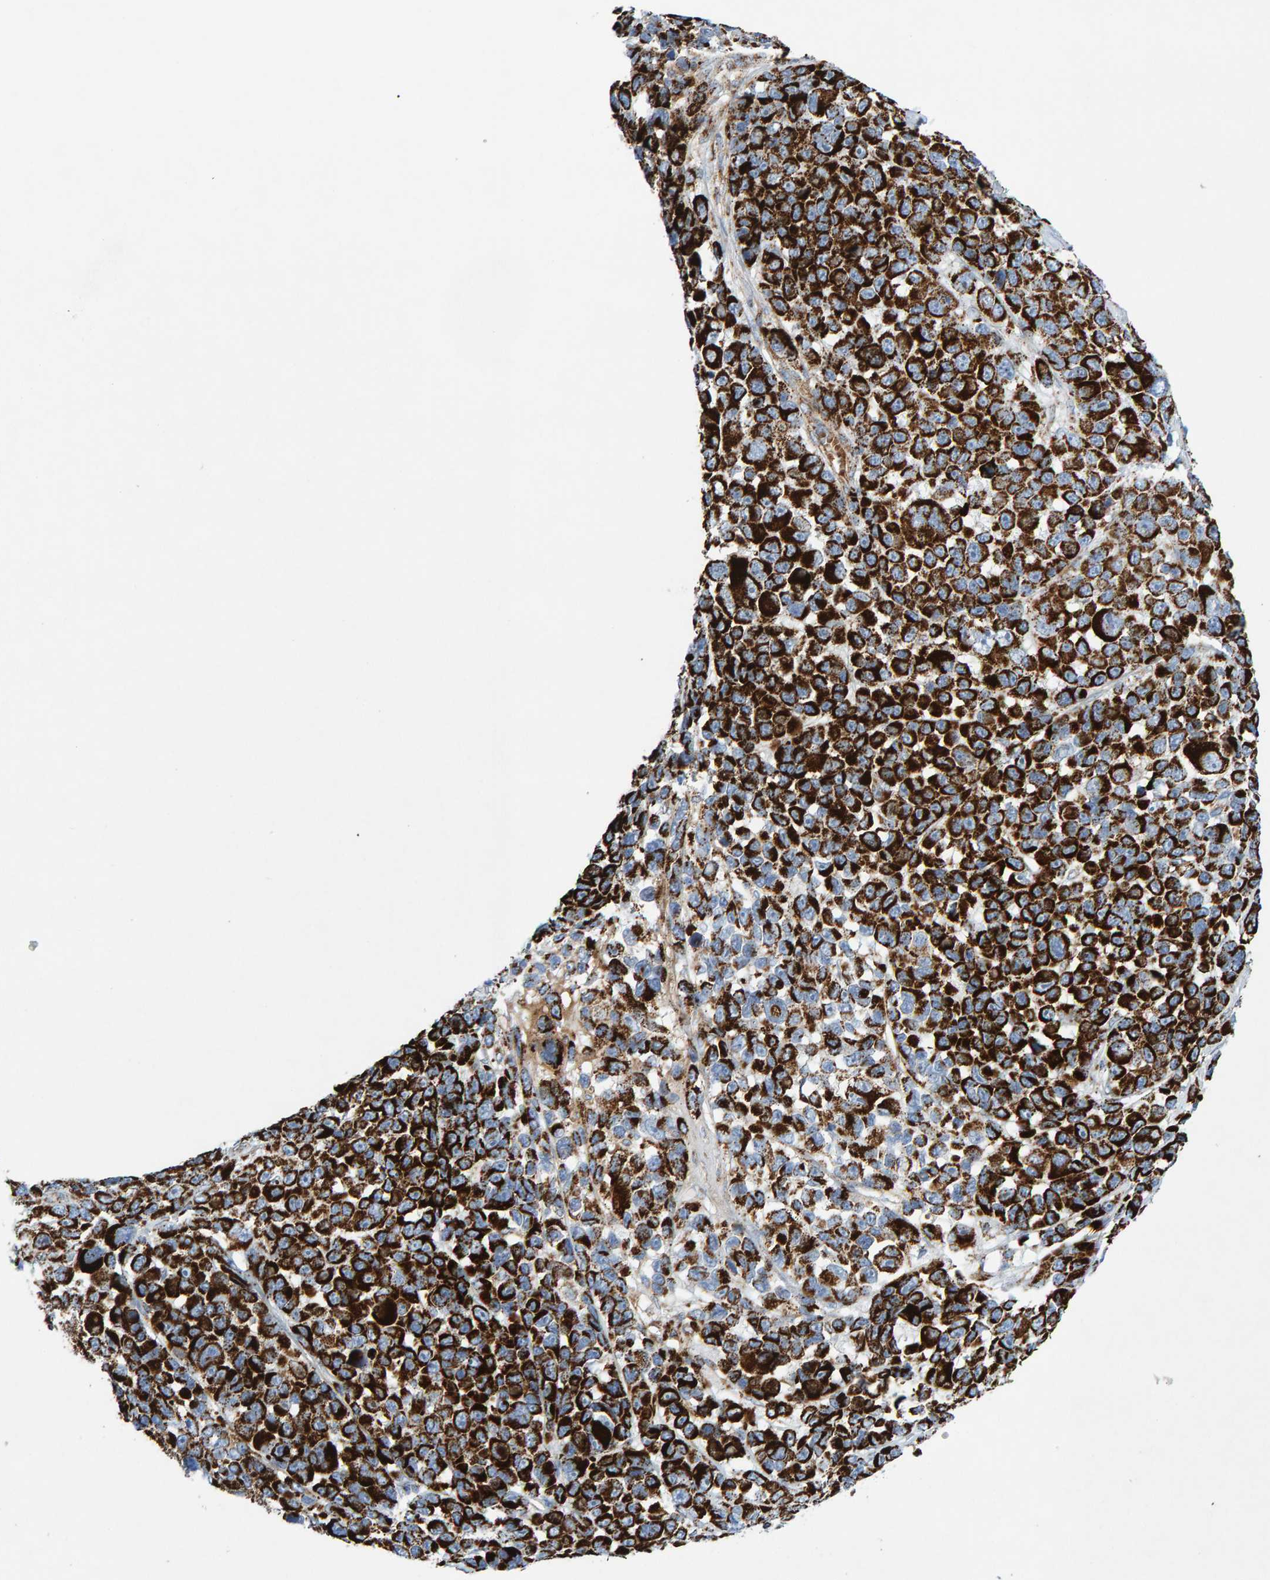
{"staining": {"intensity": "strong", "quantity": ">75%", "location": "cytoplasmic/membranous"}, "tissue": "melanoma", "cell_type": "Tumor cells", "image_type": "cancer", "snomed": [{"axis": "morphology", "description": "Malignant melanoma, NOS"}, {"axis": "topography", "description": "Skin"}], "caption": "Protein staining by IHC exhibits strong cytoplasmic/membranous staining in about >75% of tumor cells in melanoma.", "gene": "GGTA1", "patient": {"sex": "male", "age": 53}}